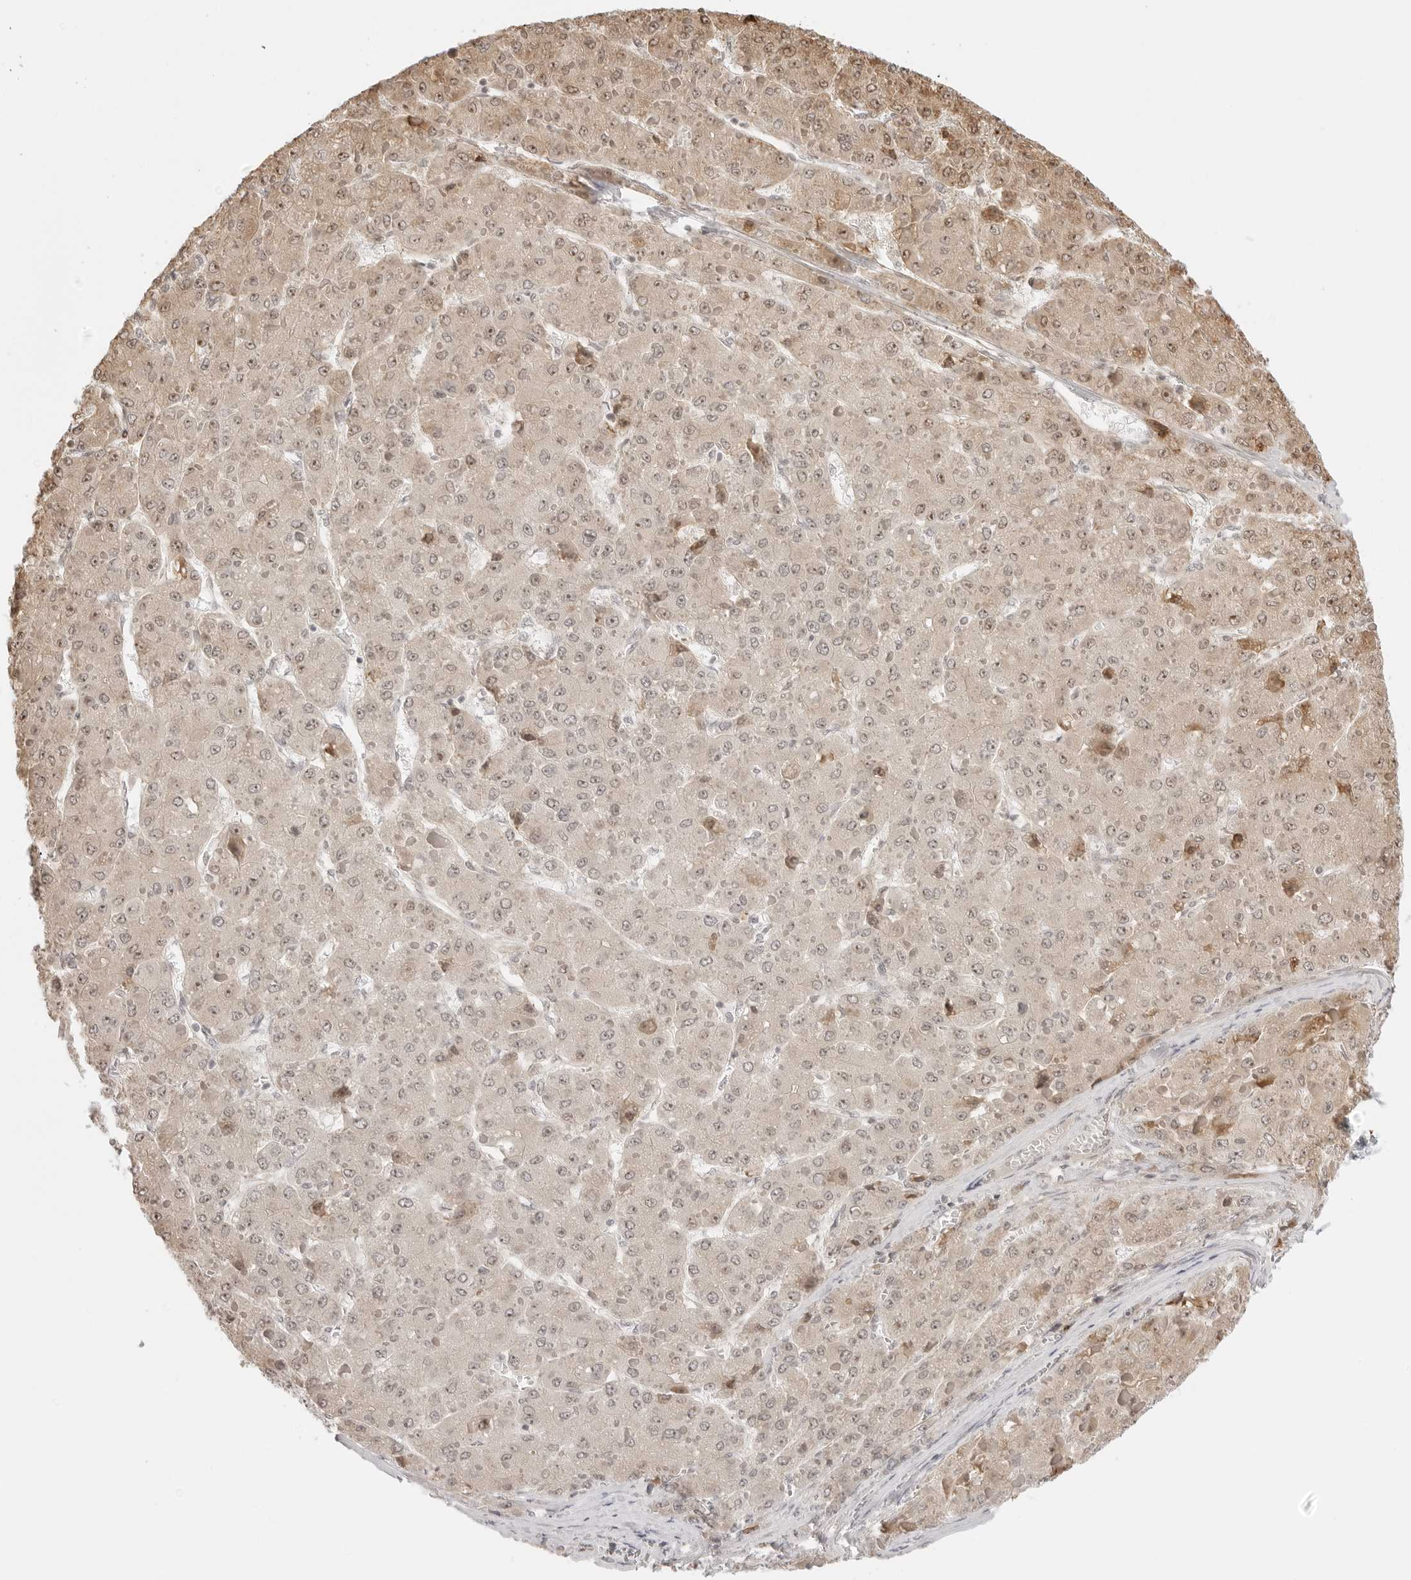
{"staining": {"intensity": "weak", "quantity": ">75%", "location": "cytoplasmic/membranous,nuclear"}, "tissue": "liver cancer", "cell_type": "Tumor cells", "image_type": "cancer", "snomed": [{"axis": "morphology", "description": "Carcinoma, Hepatocellular, NOS"}, {"axis": "topography", "description": "Liver"}], "caption": "Immunohistochemical staining of liver cancer exhibits low levels of weak cytoplasmic/membranous and nuclear protein staining in approximately >75% of tumor cells.", "gene": "FKBP14", "patient": {"sex": "female", "age": 73}}